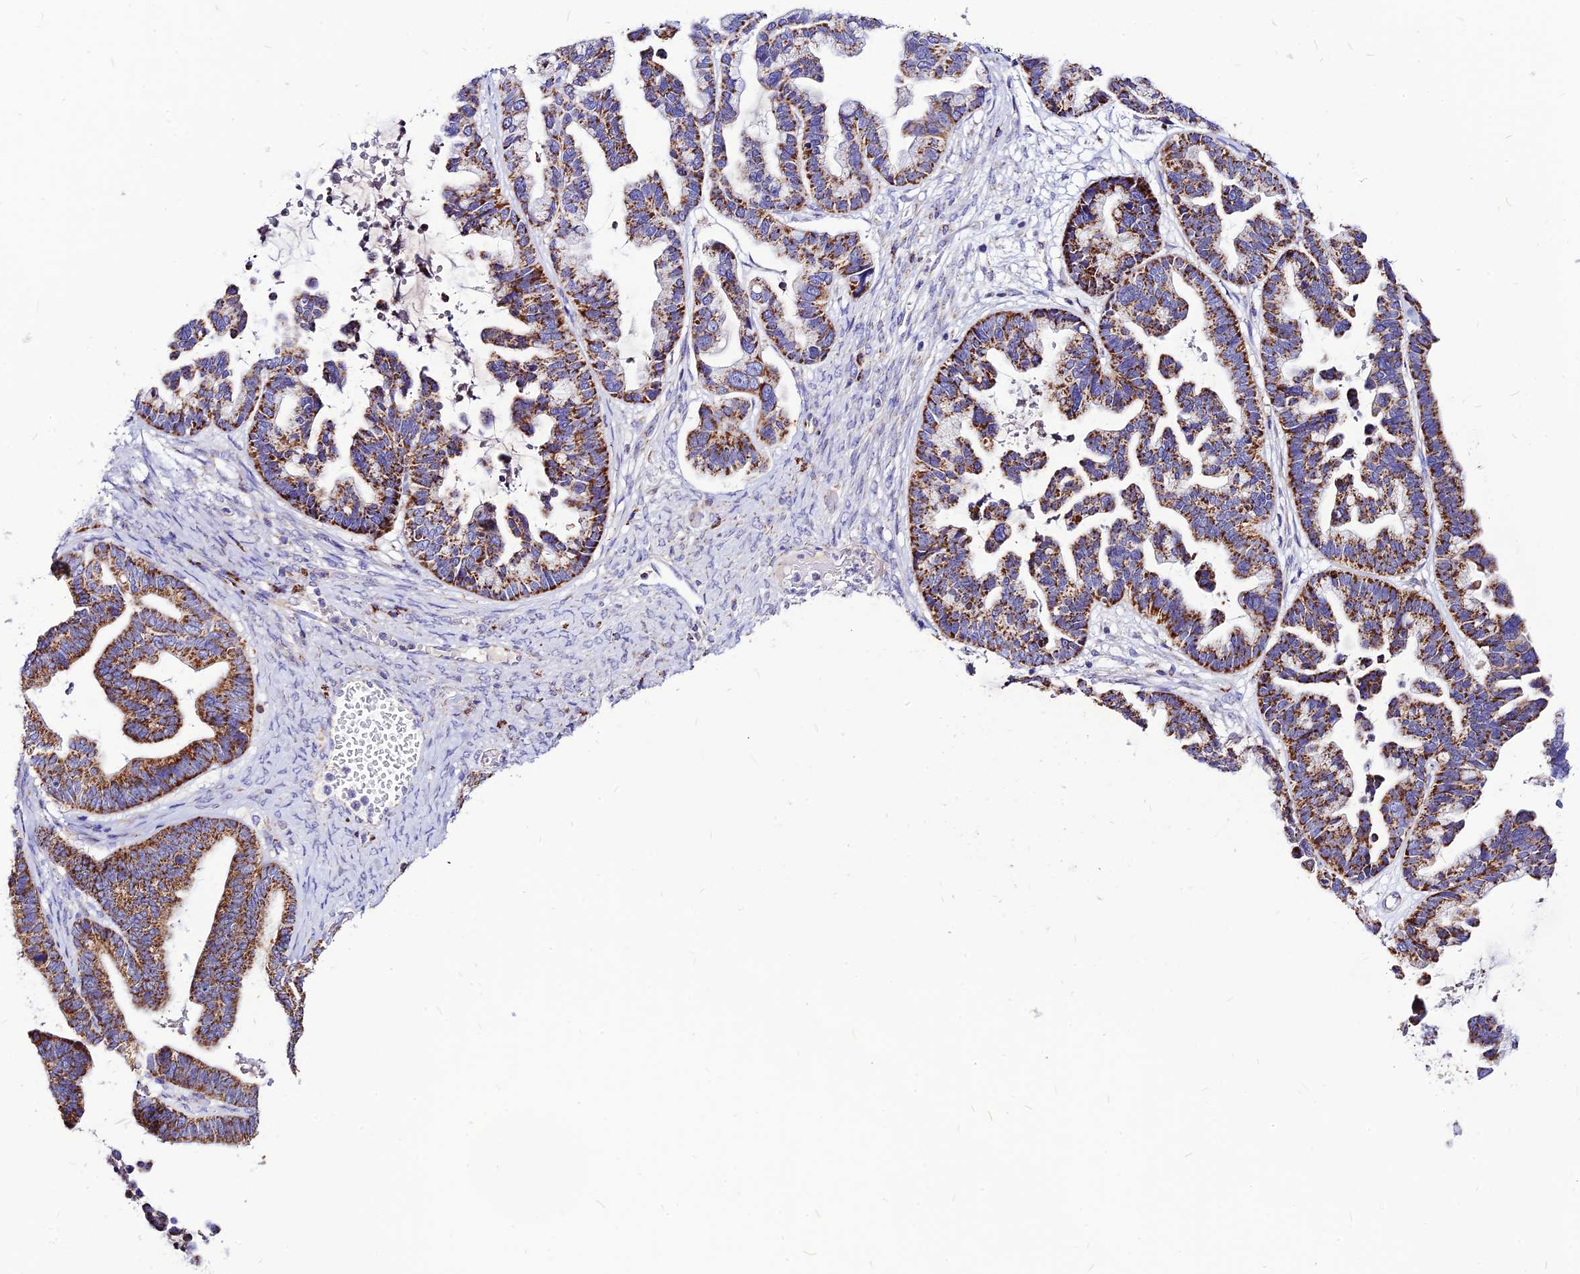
{"staining": {"intensity": "strong", "quantity": ">75%", "location": "cytoplasmic/membranous"}, "tissue": "ovarian cancer", "cell_type": "Tumor cells", "image_type": "cancer", "snomed": [{"axis": "morphology", "description": "Cystadenocarcinoma, serous, NOS"}, {"axis": "topography", "description": "Ovary"}], "caption": "Brown immunohistochemical staining in ovarian cancer (serous cystadenocarcinoma) exhibits strong cytoplasmic/membranous positivity in about >75% of tumor cells. (Stains: DAB (3,3'-diaminobenzidine) in brown, nuclei in blue, Microscopy: brightfield microscopy at high magnification).", "gene": "ECI1", "patient": {"sex": "female", "age": 56}}